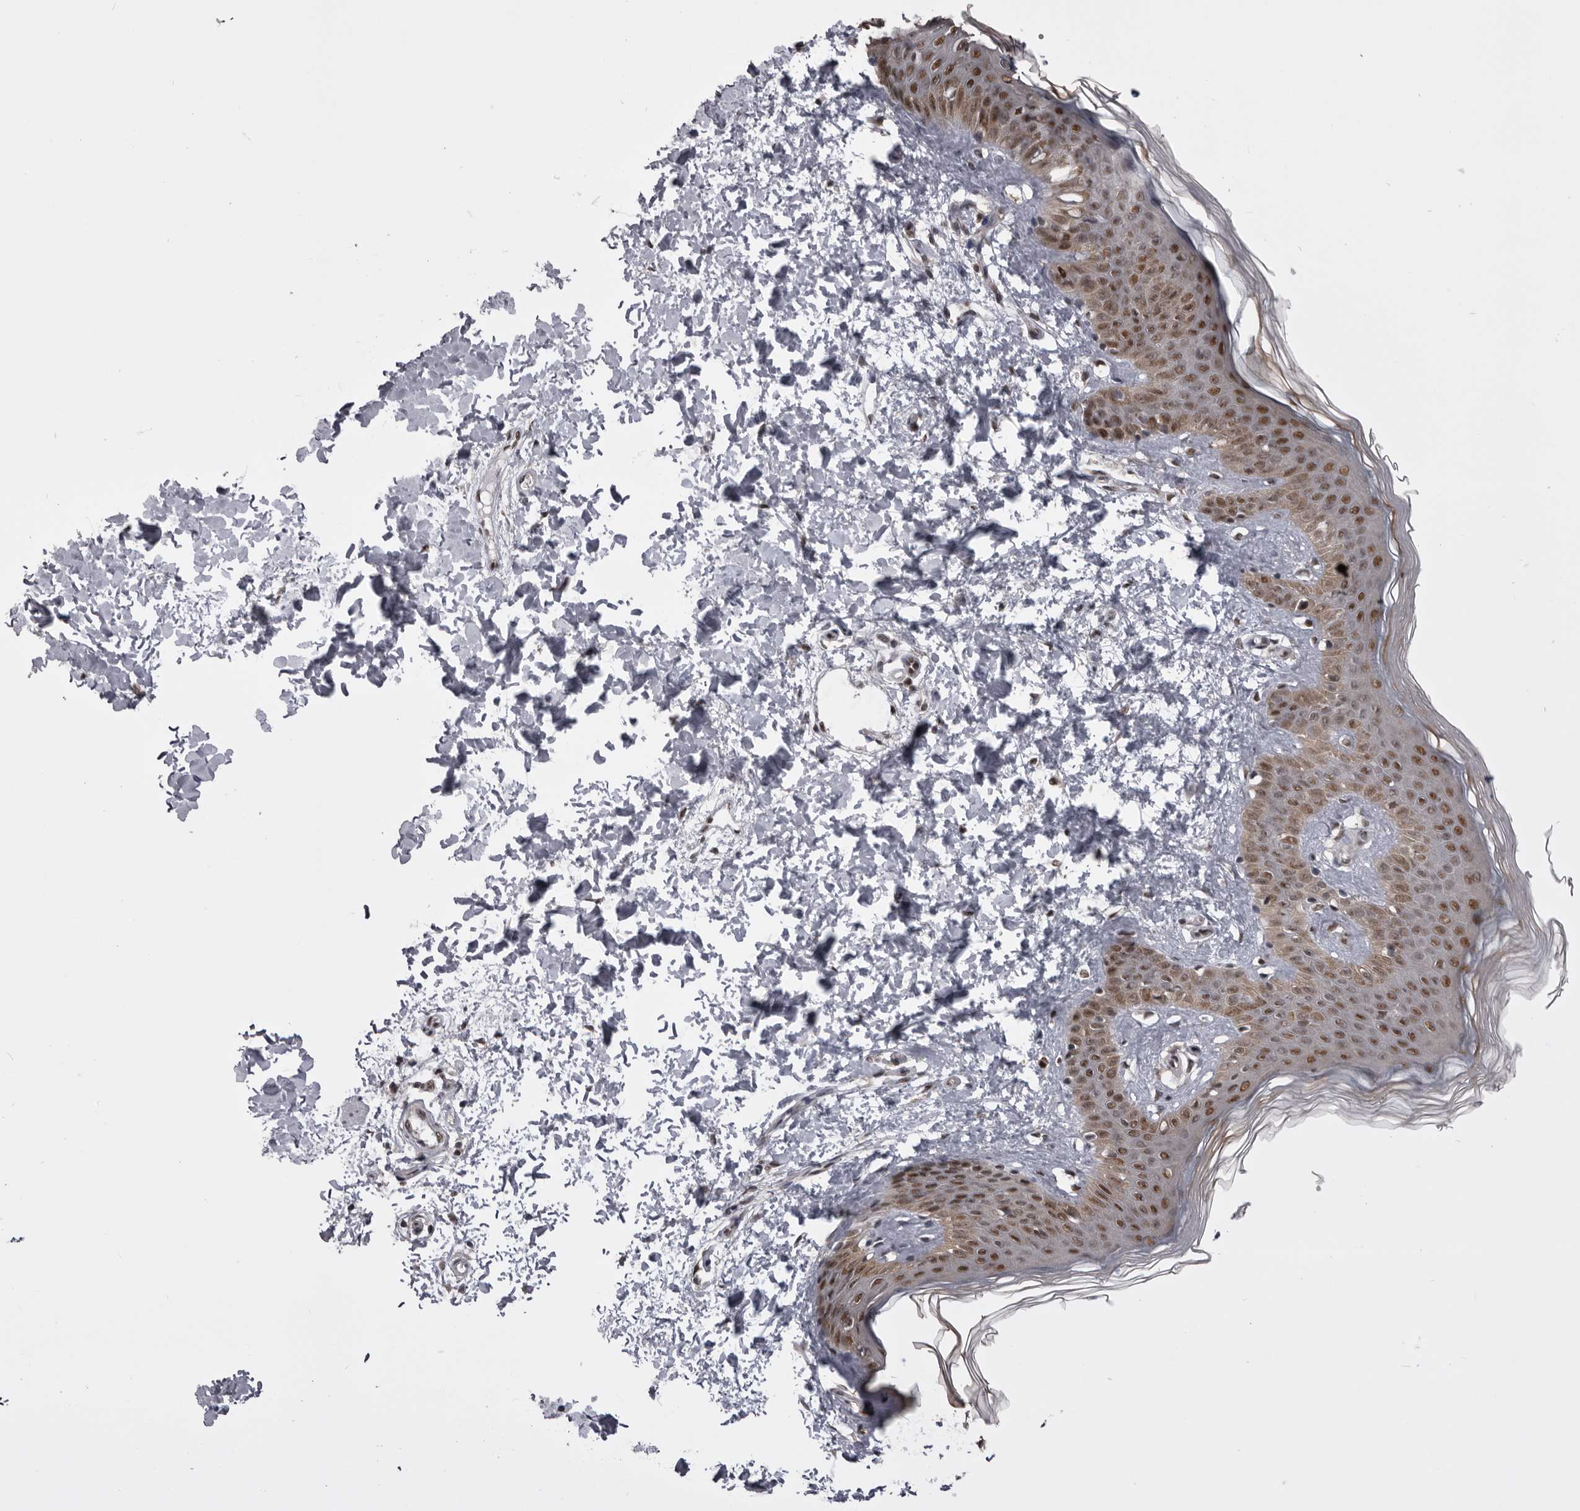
{"staining": {"intensity": "weak", "quantity": ">75%", "location": "nuclear"}, "tissue": "skin", "cell_type": "Fibroblasts", "image_type": "normal", "snomed": [{"axis": "morphology", "description": "Normal tissue, NOS"}, {"axis": "morphology", "description": "Neoplasm, benign, NOS"}, {"axis": "topography", "description": "Skin"}, {"axis": "topography", "description": "Soft tissue"}], "caption": "This photomicrograph reveals immunohistochemistry (IHC) staining of benign skin, with low weak nuclear positivity in approximately >75% of fibroblasts.", "gene": "MEPCE", "patient": {"sex": "male", "age": 26}}